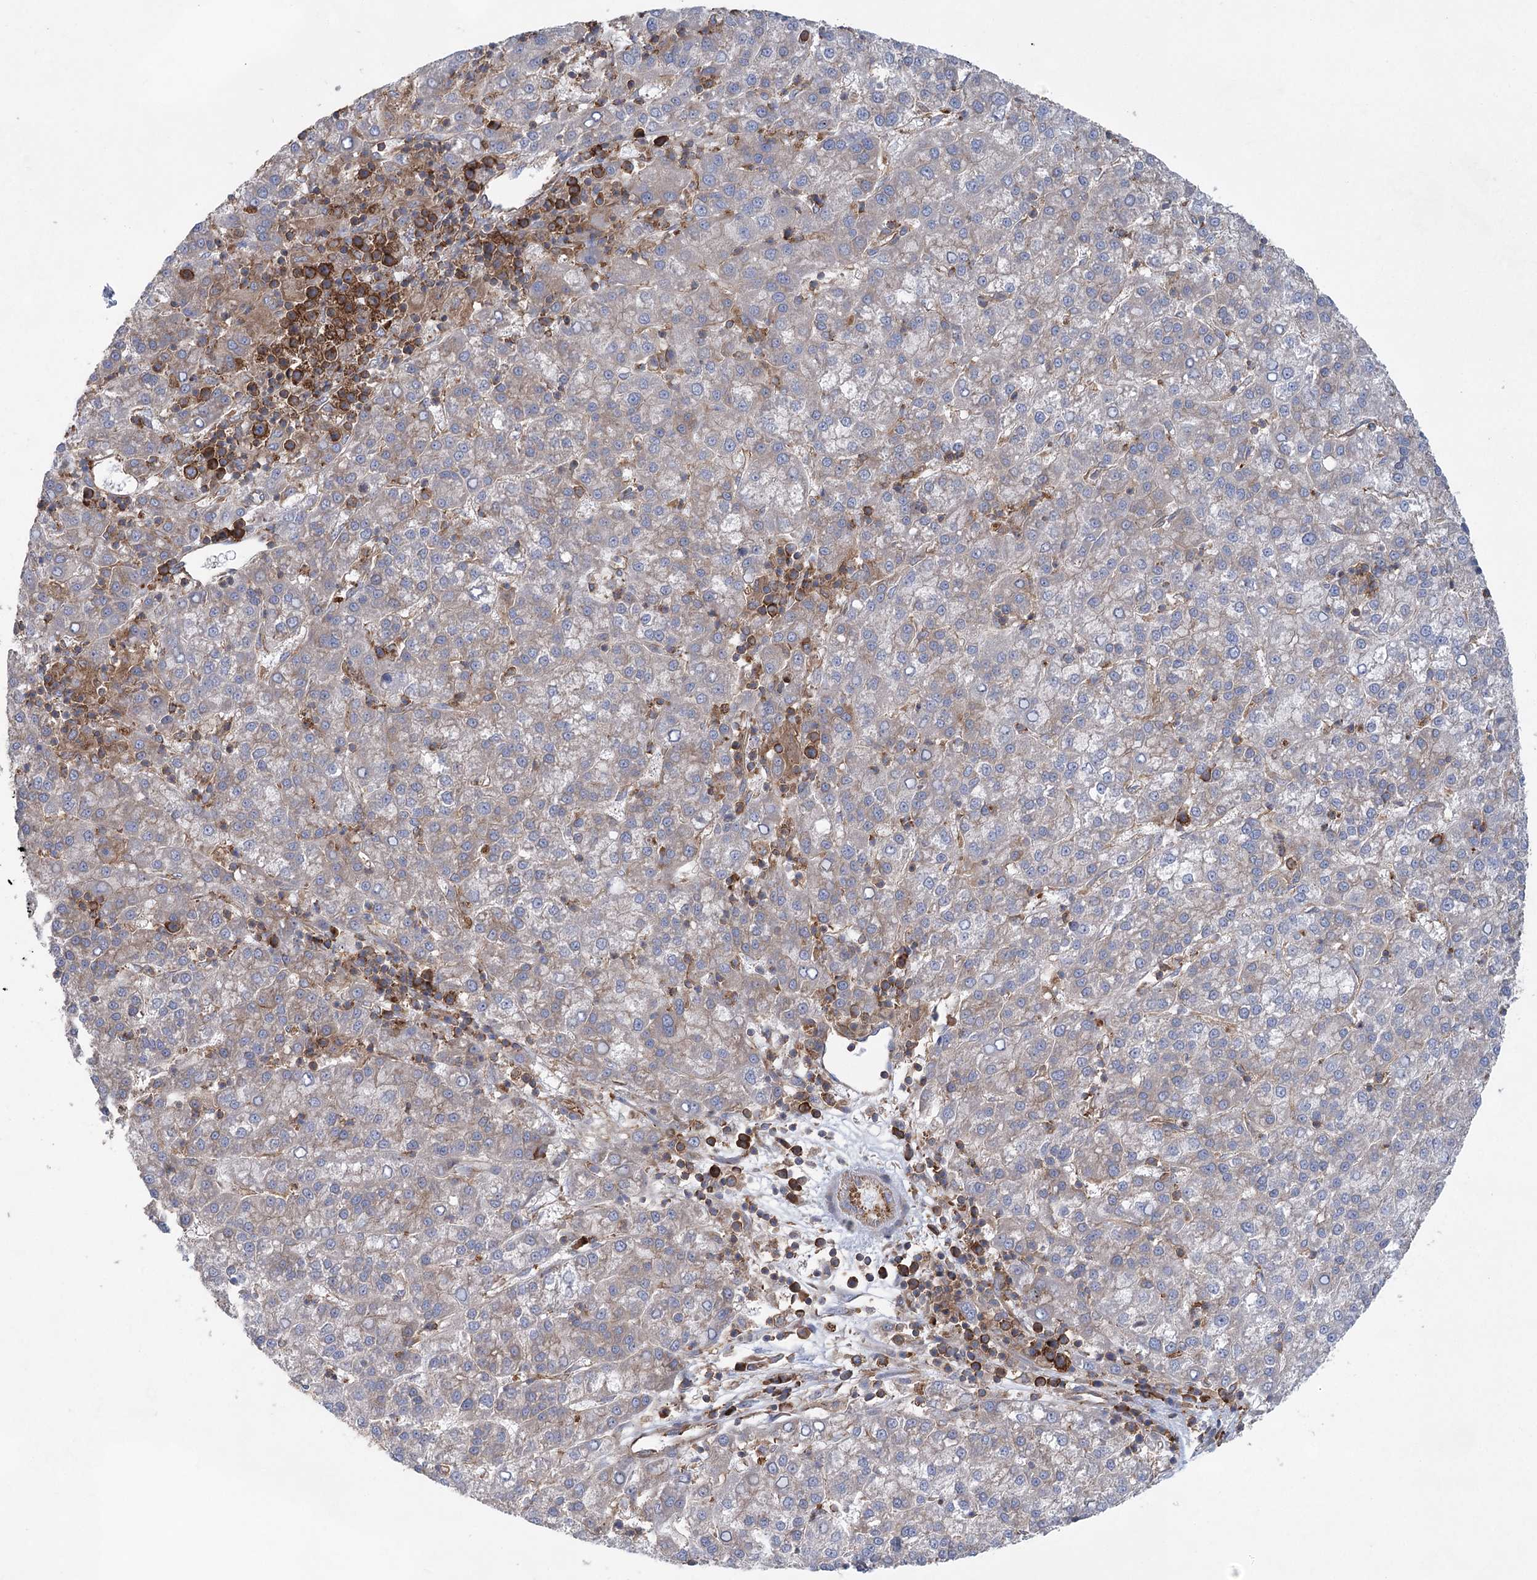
{"staining": {"intensity": "weak", "quantity": "25%-75%", "location": "cytoplasmic/membranous"}, "tissue": "liver cancer", "cell_type": "Tumor cells", "image_type": "cancer", "snomed": [{"axis": "morphology", "description": "Carcinoma, Hepatocellular, NOS"}, {"axis": "topography", "description": "Liver"}], "caption": "The immunohistochemical stain shows weak cytoplasmic/membranous expression in tumor cells of liver cancer (hepatocellular carcinoma) tissue. The staining is performed using DAB (3,3'-diaminobenzidine) brown chromogen to label protein expression. The nuclei are counter-stained blue using hematoxylin.", "gene": "EIF3A", "patient": {"sex": "female", "age": 58}}